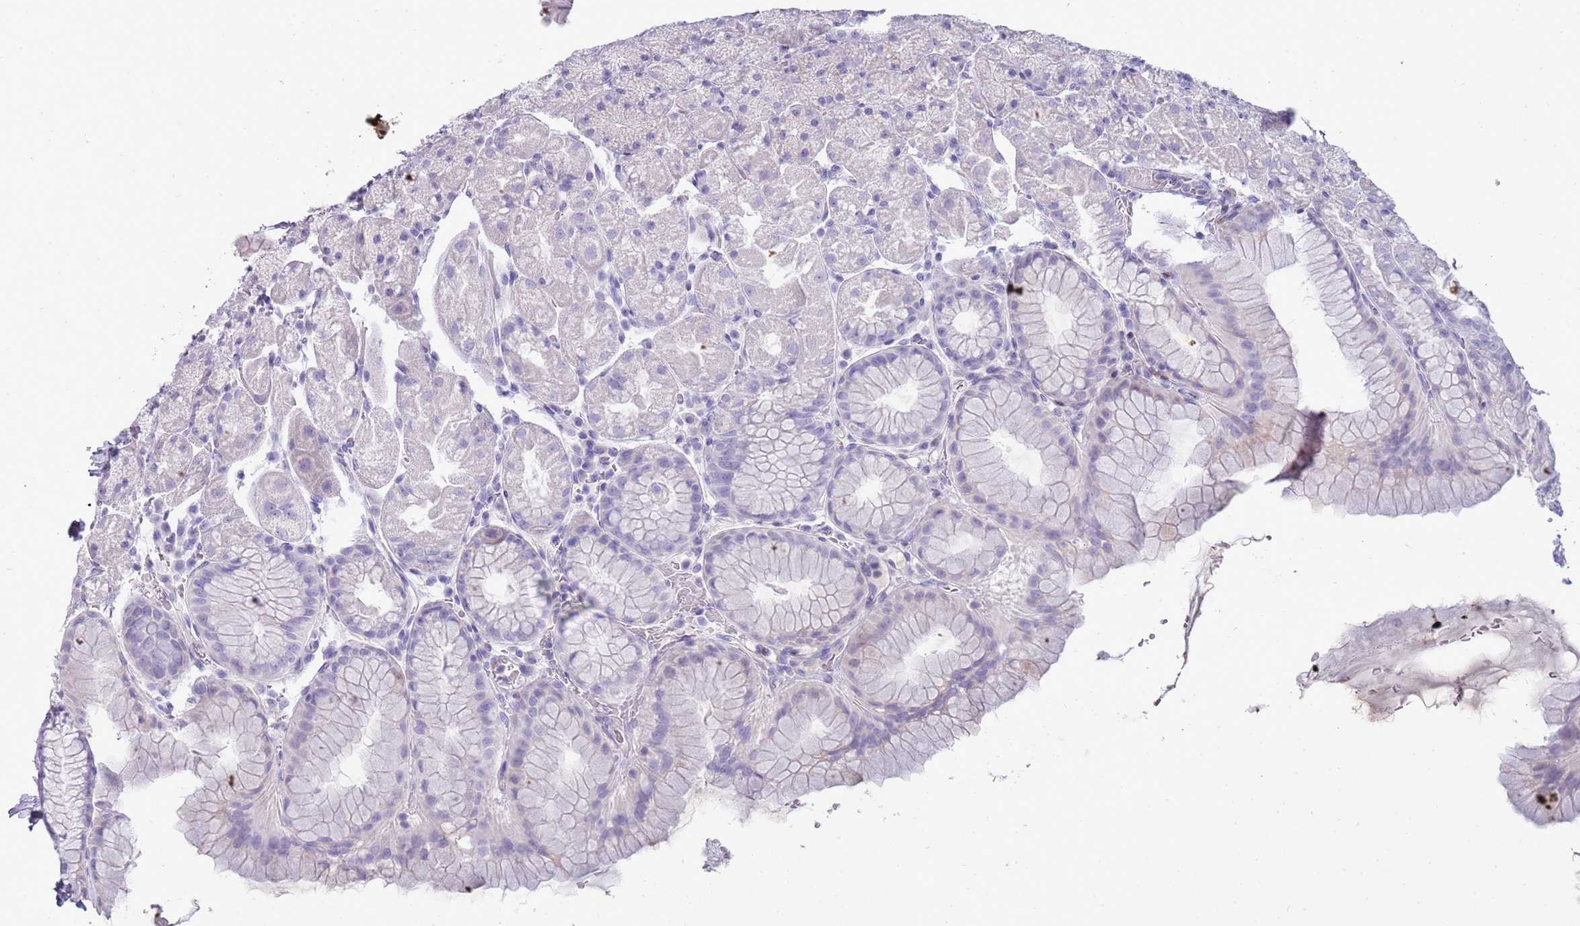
{"staining": {"intensity": "weak", "quantity": "<25%", "location": "cytoplasmic/membranous"}, "tissue": "stomach", "cell_type": "Glandular cells", "image_type": "normal", "snomed": [{"axis": "morphology", "description": "Normal tissue, NOS"}, {"axis": "topography", "description": "Stomach, upper"}, {"axis": "topography", "description": "Stomach, lower"}], "caption": "Immunohistochemistry of unremarkable stomach demonstrates no positivity in glandular cells. (DAB immunohistochemistry visualized using brightfield microscopy, high magnification).", "gene": "ENSG00000271254", "patient": {"sex": "male", "age": 67}}